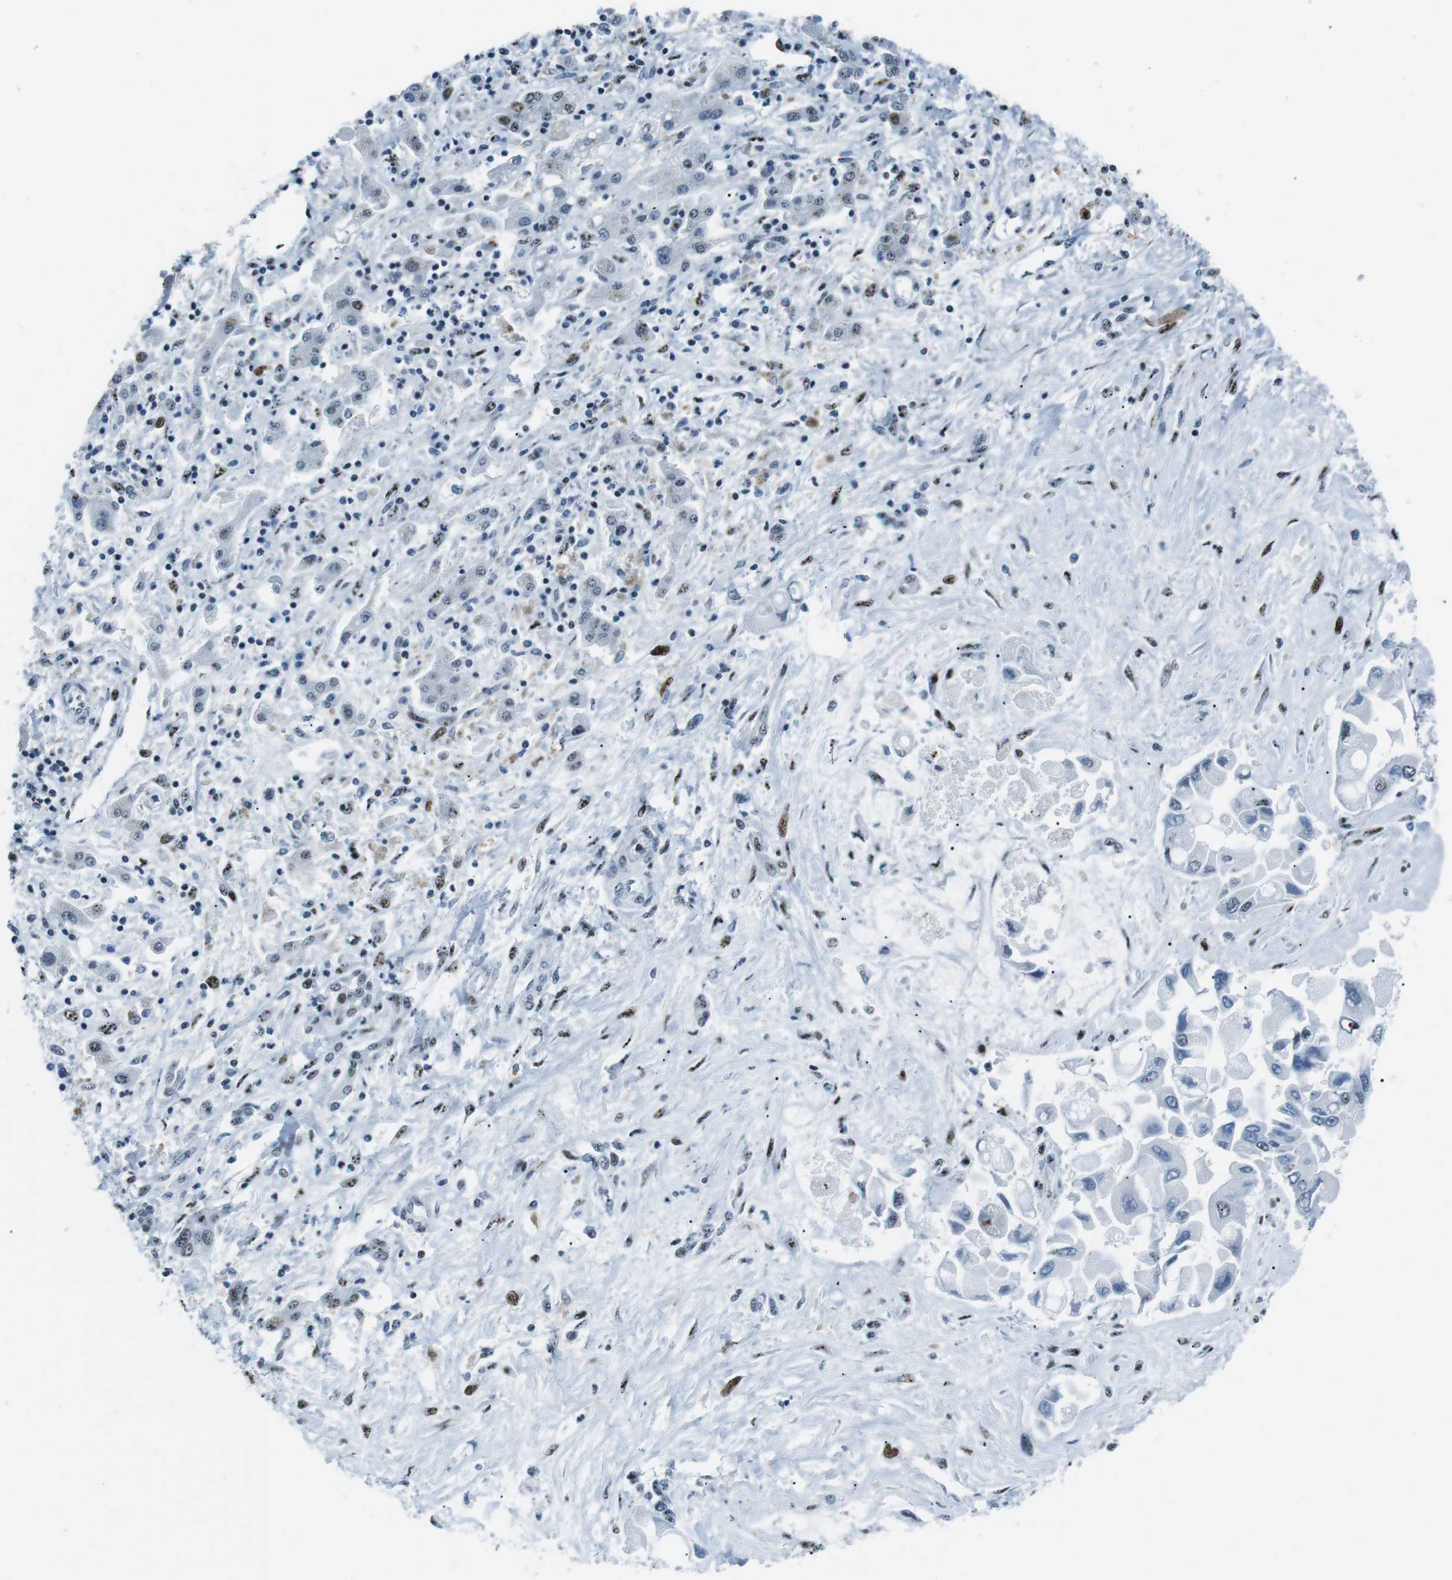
{"staining": {"intensity": "negative", "quantity": "none", "location": "none"}, "tissue": "liver cancer", "cell_type": "Tumor cells", "image_type": "cancer", "snomed": [{"axis": "morphology", "description": "Cholangiocarcinoma"}, {"axis": "topography", "description": "Liver"}], "caption": "High power microscopy image of an immunohistochemistry (IHC) photomicrograph of cholangiocarcinoma (liver), revealing no significant staining in tumor cells. (DAB immunohistochemistry with hematoxylin counter stain).", "gene": "PML", "patient": {"sex": "male", "age": 50}}